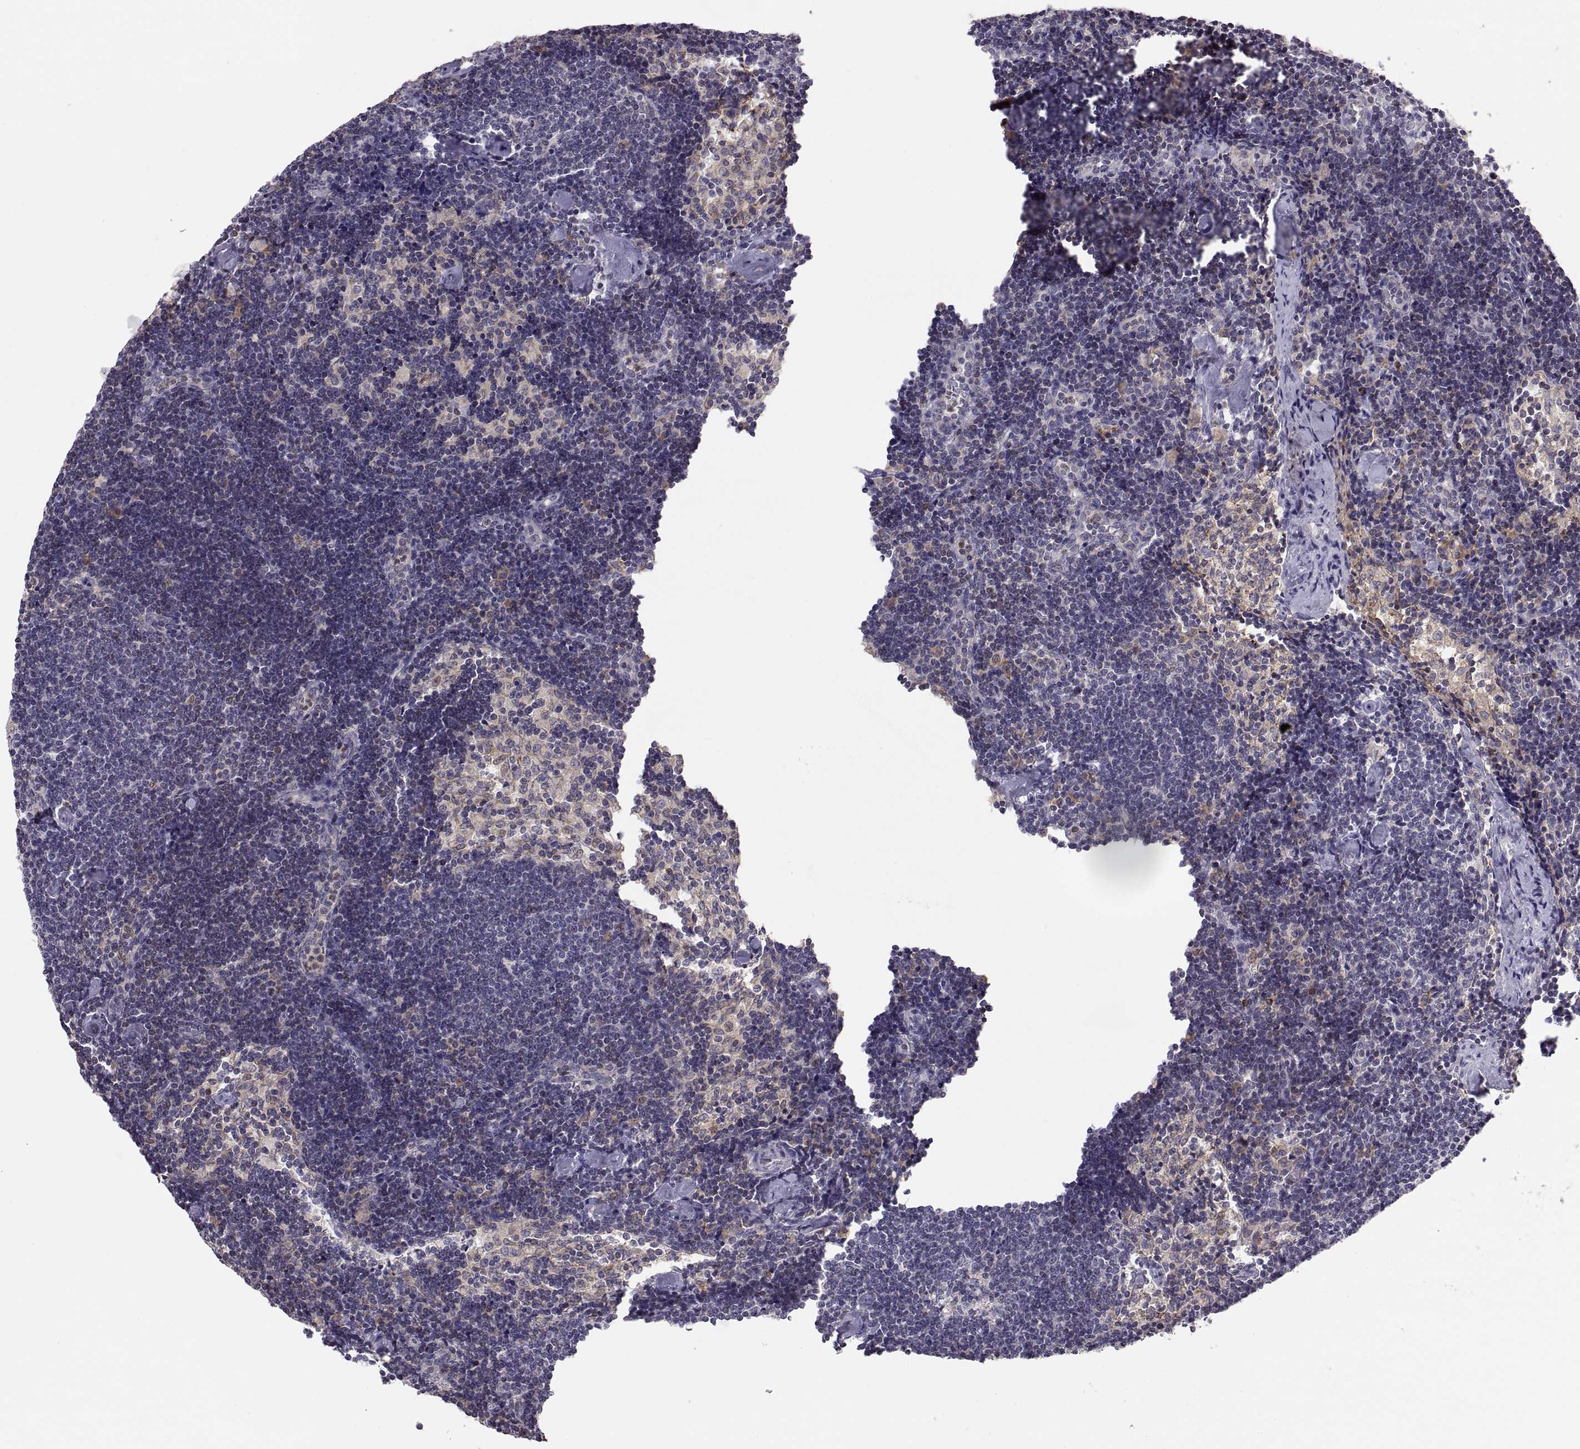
{"staining": {"intensity": "negative", "quantity": "none", "location": "none"}, "tissue": "lymph node", "cell_type": "Germinal center cells", "image_type": "normal", "snomed": [{"axis": "morphology", "description": "Normal tissue, NOS"}, {"axis": "topography", "description": "Lymph node"}], "caption": "Protein analysis of unremarkable lymph node exhibits no significant staining in germinal center cells.", "gene": "ERO1A", "patient": {"sex": "female", "age": 42}}